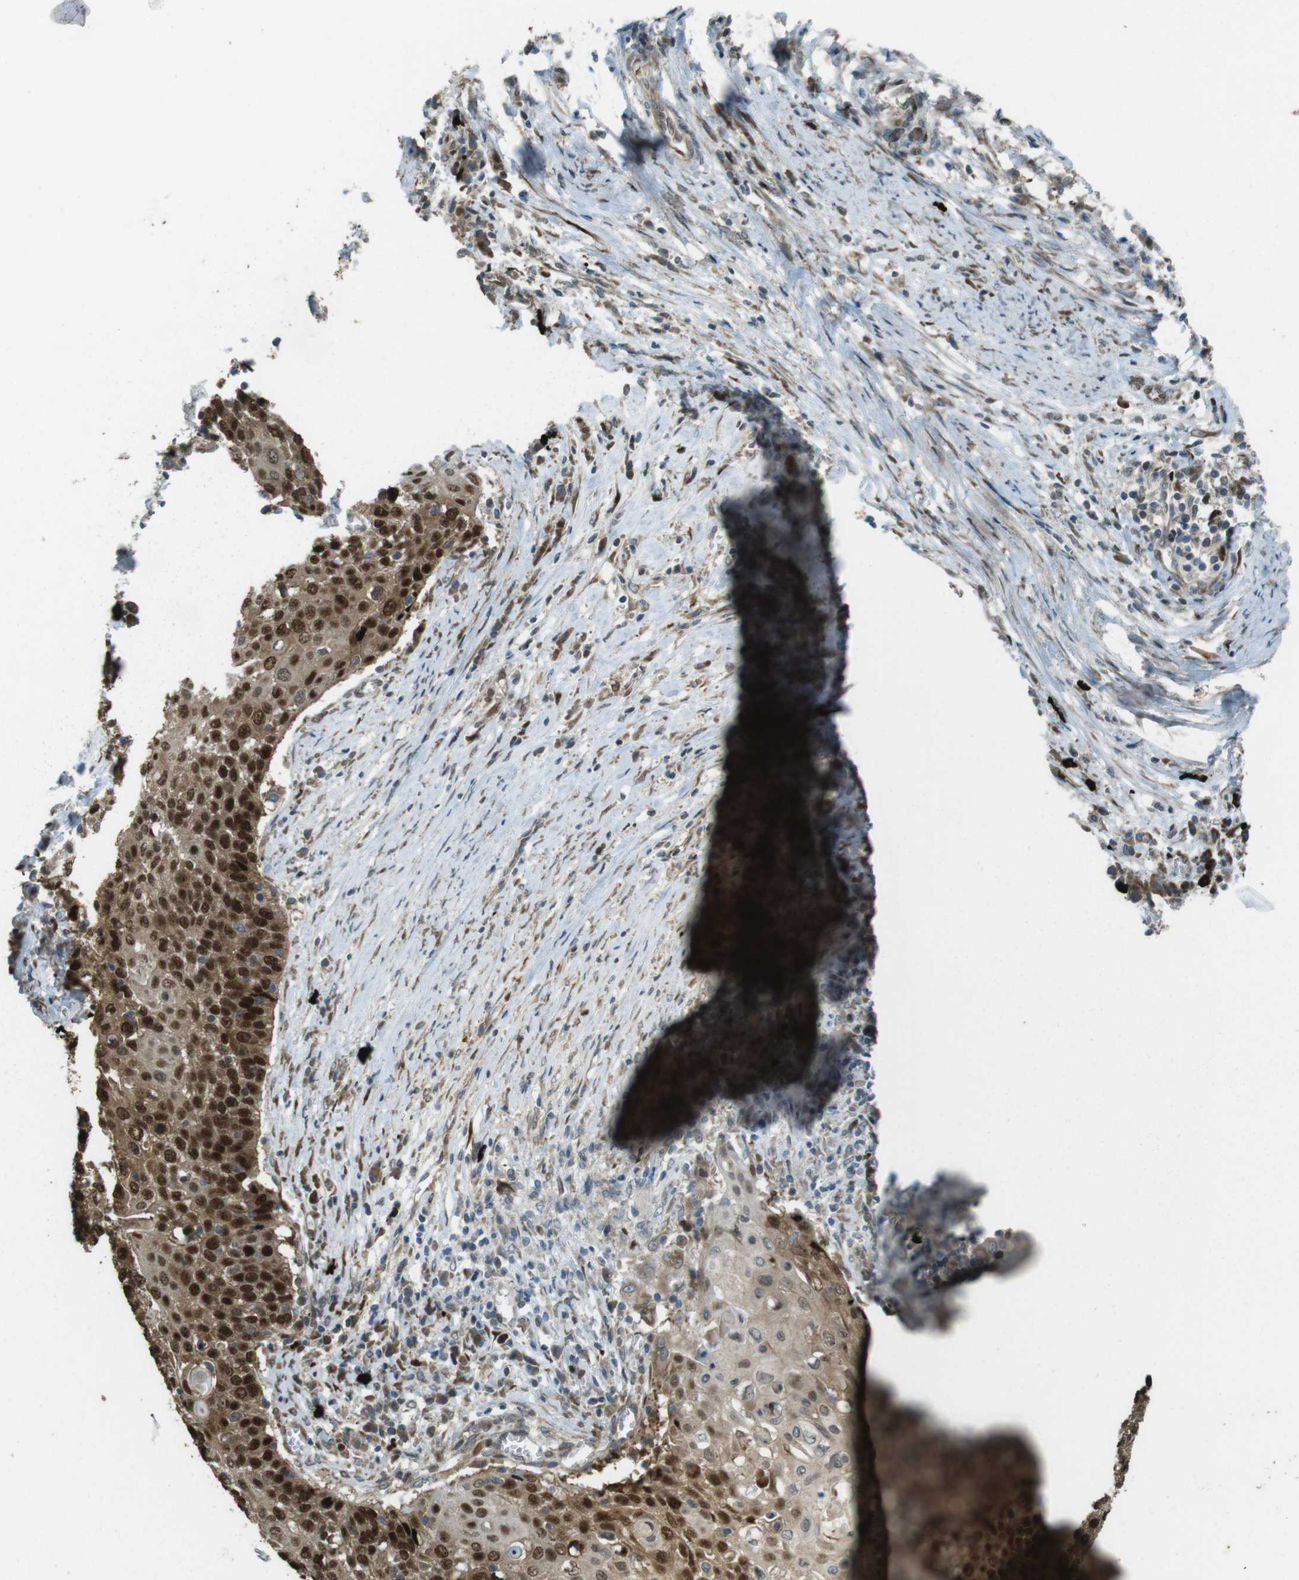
{"staining": {"intensity": "strong", "quantity": ">75%", "location": "cytoplasmic/membranous,nuclear"}, "tissue": "cervical cancer", "cell_type": "Tumor cells", "image_type": "cancer", "snomed": [{"axis": "morphology", "description": "Squamous cell carcinoma, NOS"}, {"axis": "topography", "description": "Cervix"}], "caption": "IHC staining of squamous cell carcinoma (cervical), which exhibits high levels of strong cytoplasmic/membranous and nuclear positivity in approximately >75% of tumor cells indicating strong cytoplasmic/membranous and nuclear protein positivity. The staining was performed using DAB (brown) for protein detection and nuclei were counterstained in hematoxylin (blue).", "gene": "ZNF330", "patient": {"sex": "female", "age": 39}}